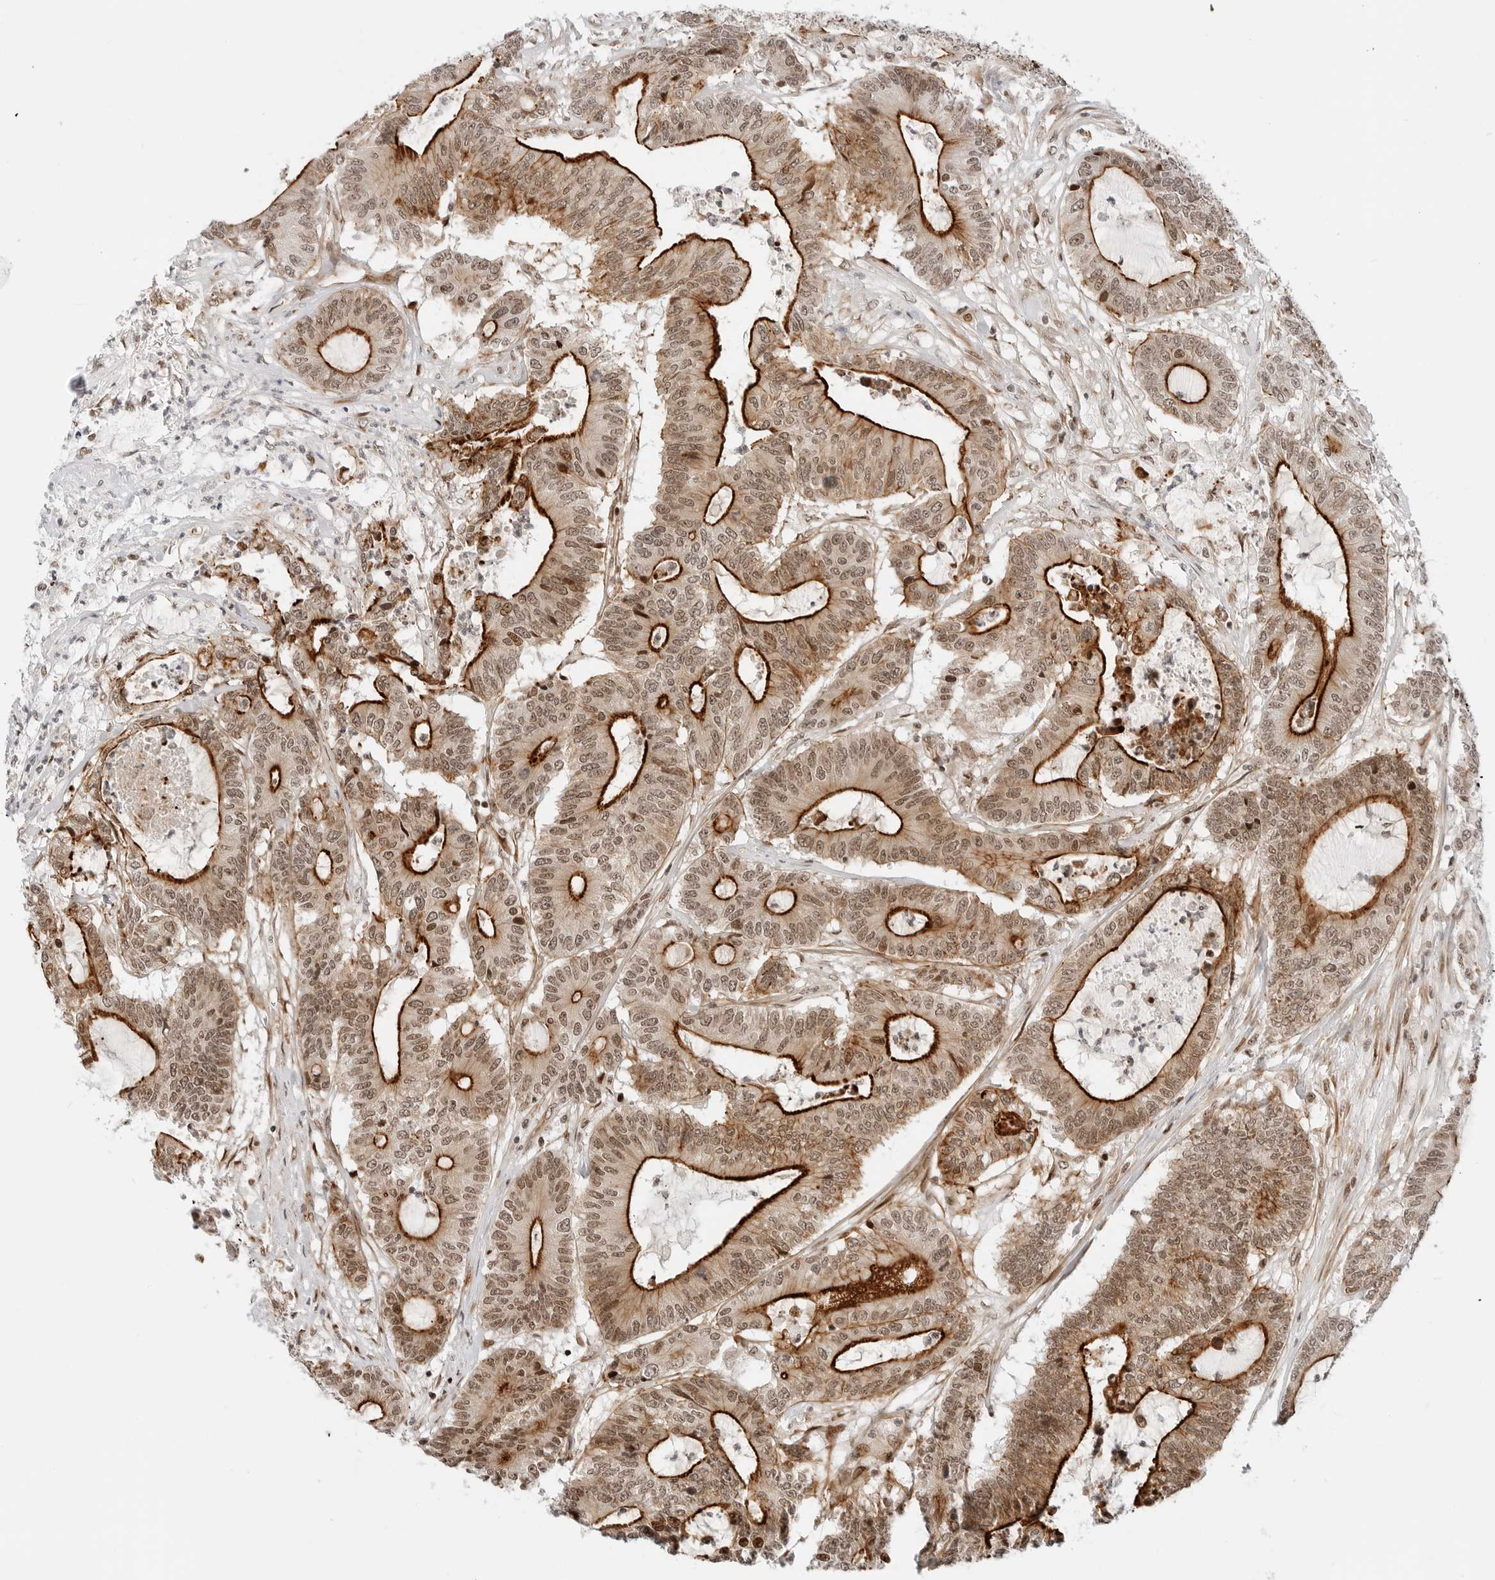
{"staining": {"intensity": "strong", "quantity": ">75%", "location": "cytoplasmic/membranous,nuclear"}, "tissue": "colorectal cancer", "cell_type": "Tumor cells", "image_type": "cancer", "snomed": [{"axis": "morphology", "description": "Adenocarcinoma, NOS"}, {"axis": "topography", "description": "Colon"}], "caption": "Strong cytoplasmic/membranous and nuclear protein staining is seen in about >75% of tumor cells in colorectal cancer.", "gene": "ZNF613", "patient": {"sex": "female", "age": 84}}